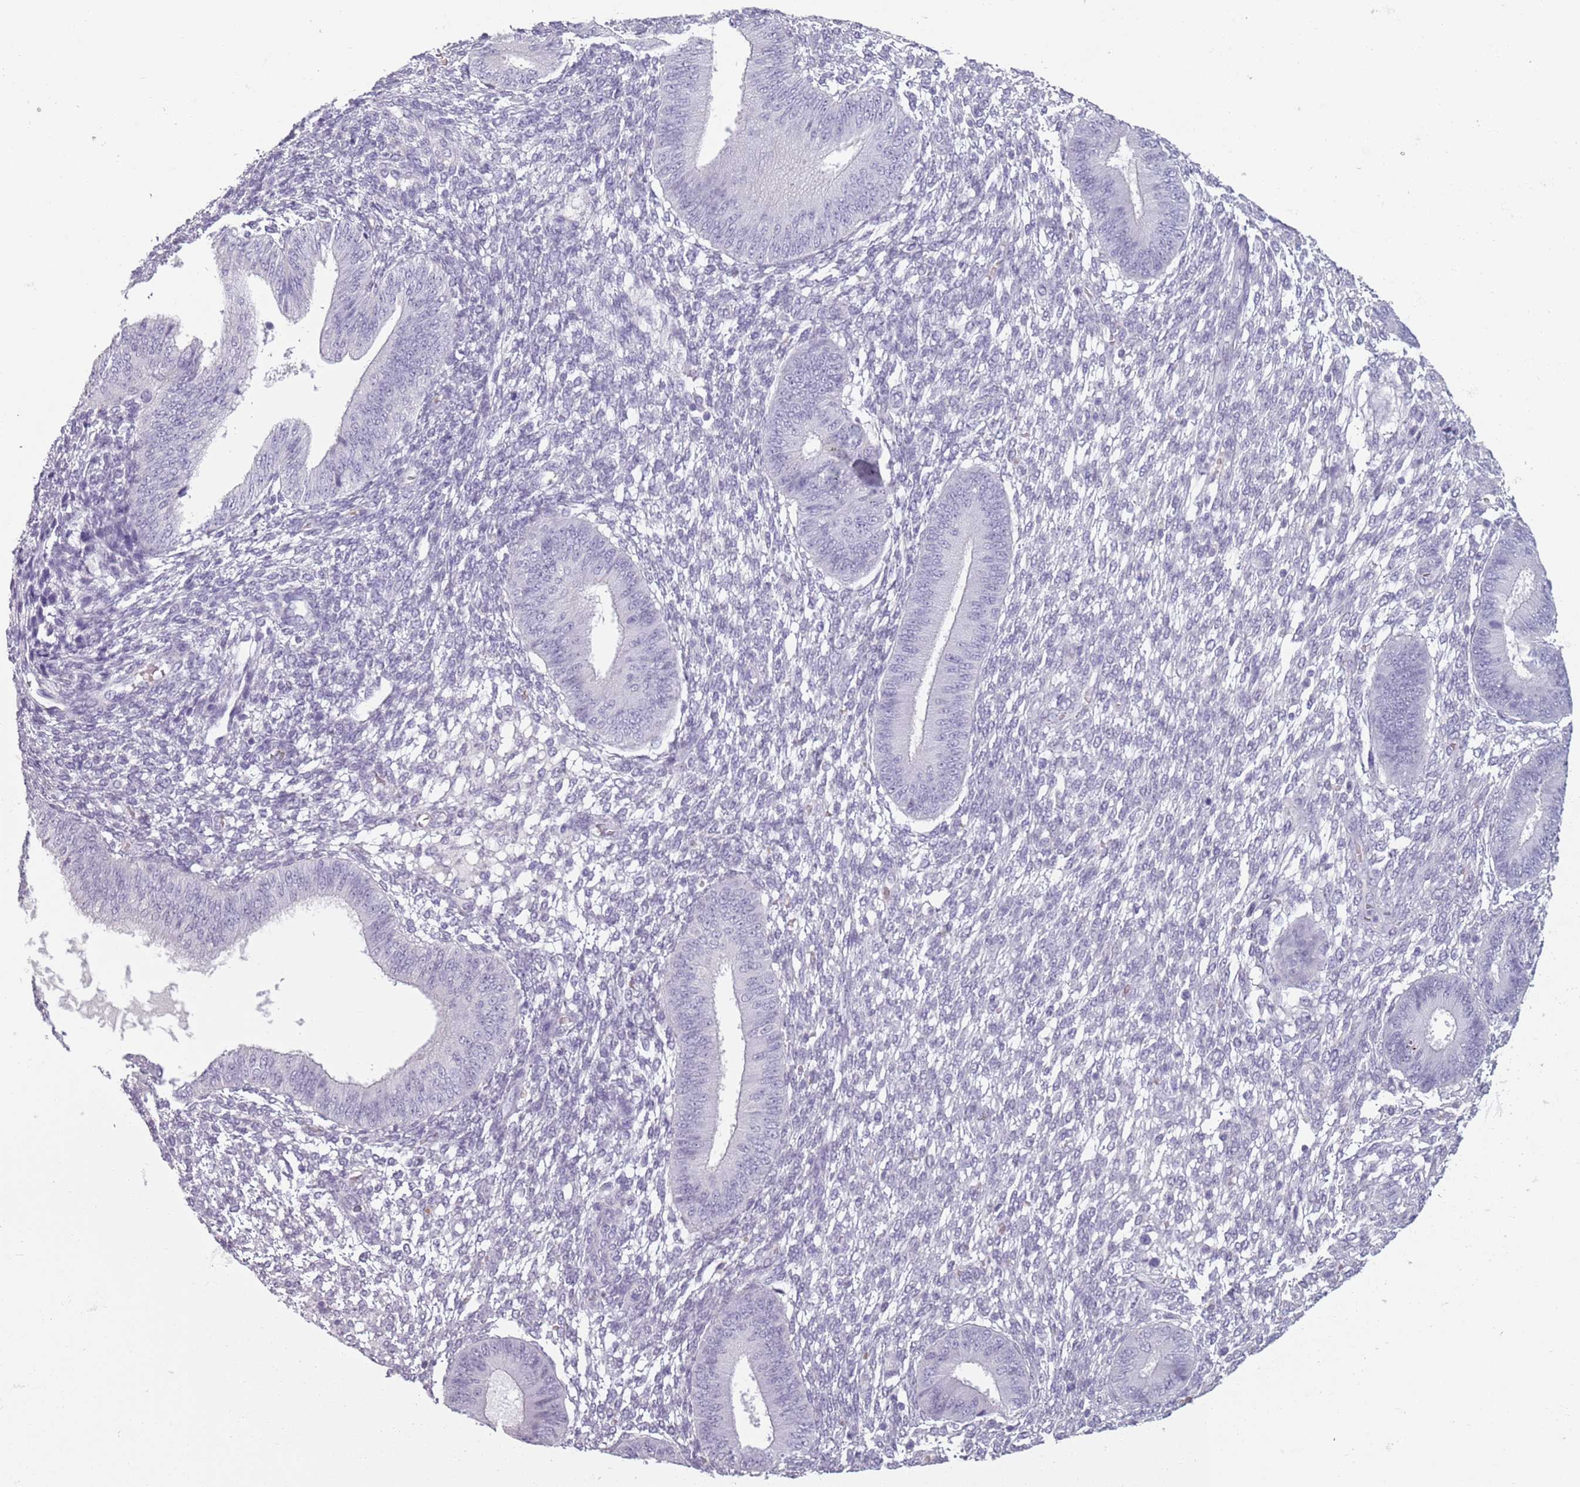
{"staining": {"intensity": "negative", "quantity": "none", "location": "none"}, "tissue": "endometrium", "cell_type": "Cells in endometrial stroma", "image_type": "normal", "snomed": [{"axis": "morphology", "description": "Normal tissue, NOS"}, {"axis": "topography", "description": "Endometrium"}], "caption": "Immunohistochemistry micrograph of unremarkable endometrium stained for a protein (brown), which displays no staining in cells in endometrial stroma.", "gene": "PIEZO1", "patient": {"sex": "female", "age": 49}}